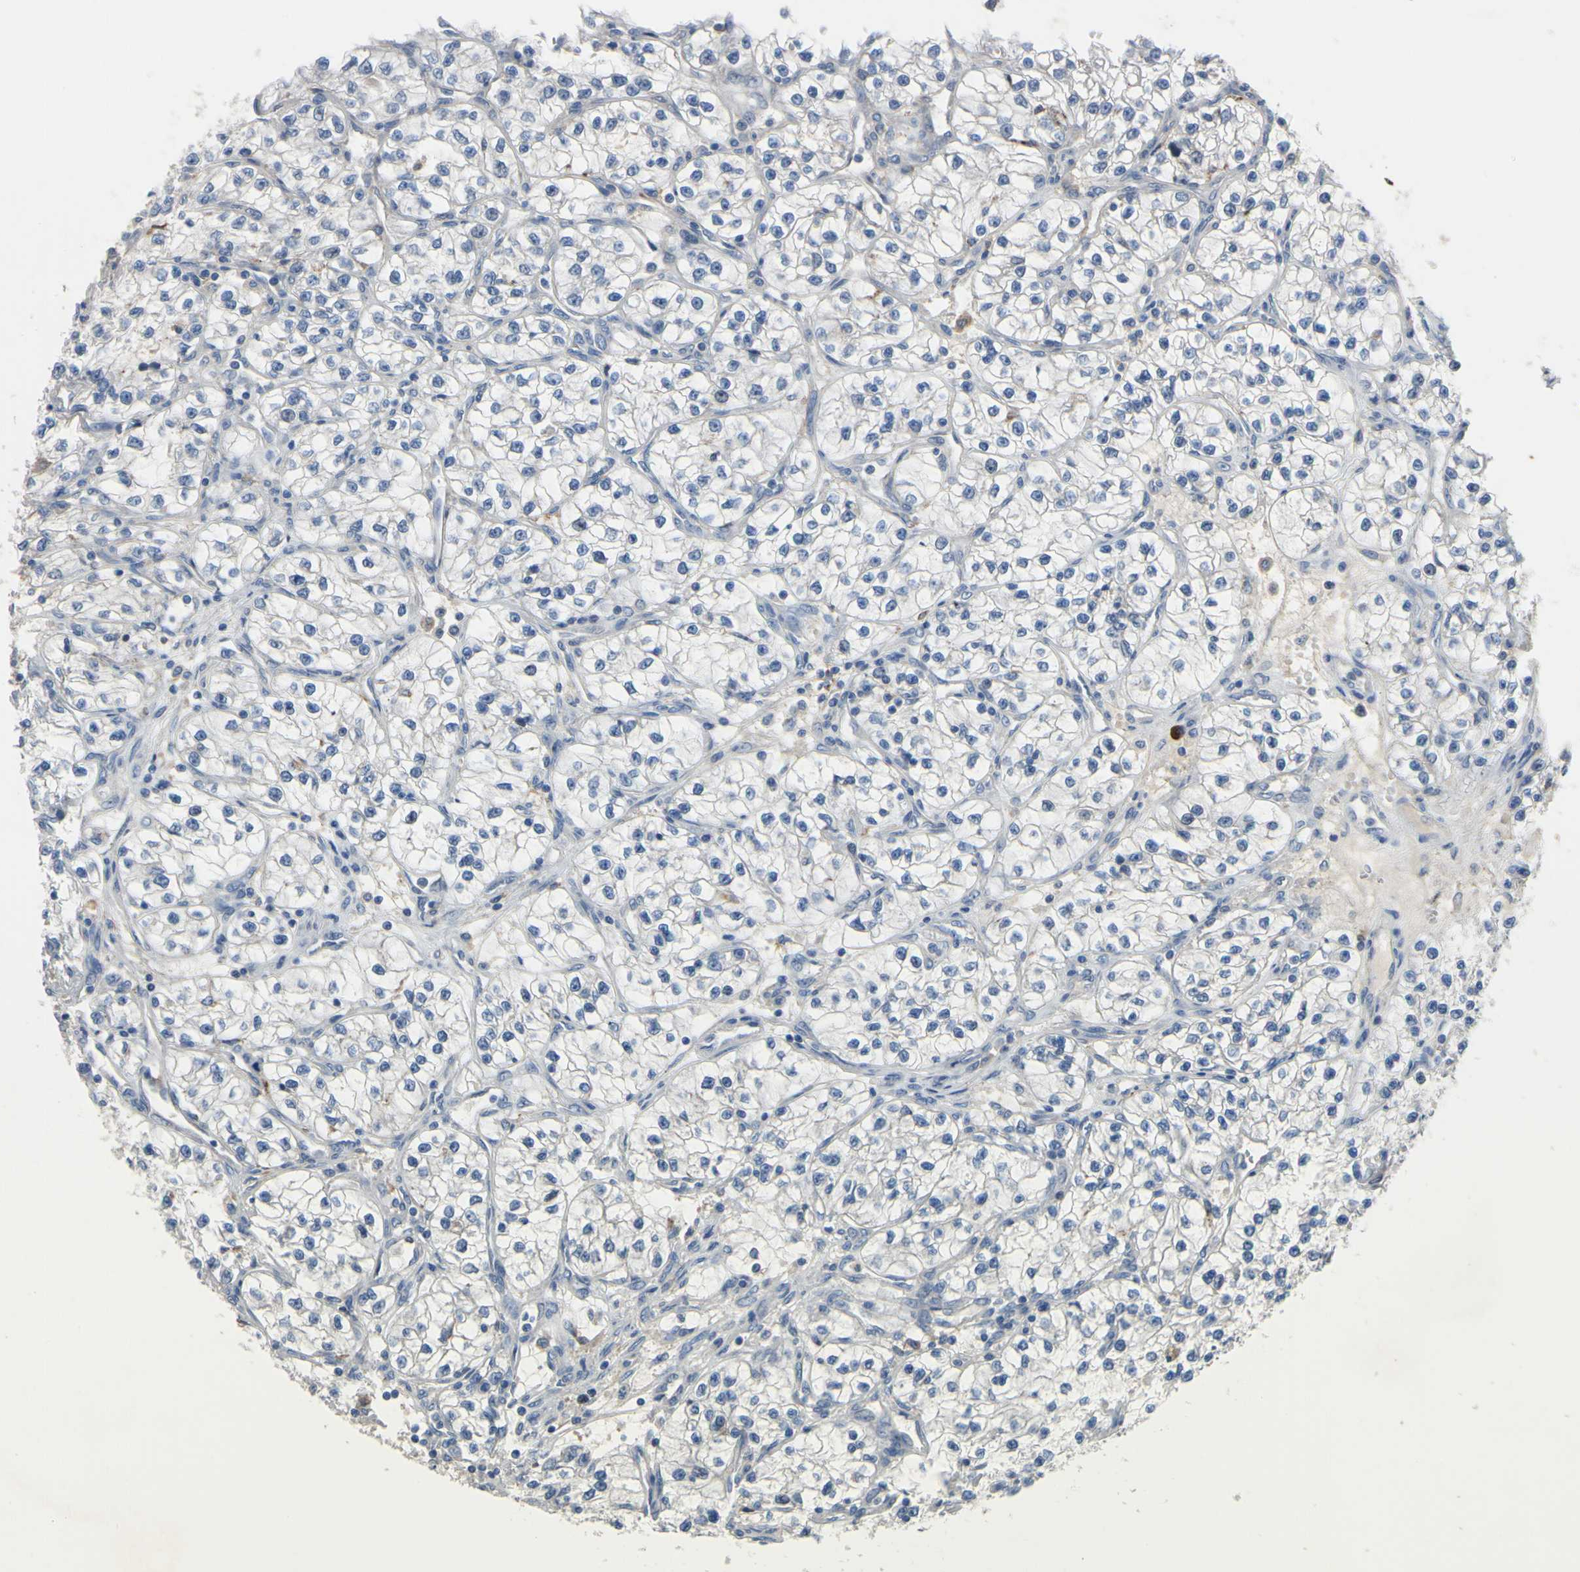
{"staining": {"intensity": "negative", "quantity": "none", "location": "none"}, "tissue": "renal cancer", "cell_type": "Tumor cells", "image_type": "cancer", "snomed": [{"axis": "morphology", "description": "Adenocarcinoma, NOS"}, {"axis": "topography", "description": "Kidney"}], "caption": "There is no significant staining in tumor cells of renal cancer. (DAB (3,3'-diaminobenzidine) IHC, high magnification).", "gene": "LHX9", "patient": {"sex": "female", "age": 57}}